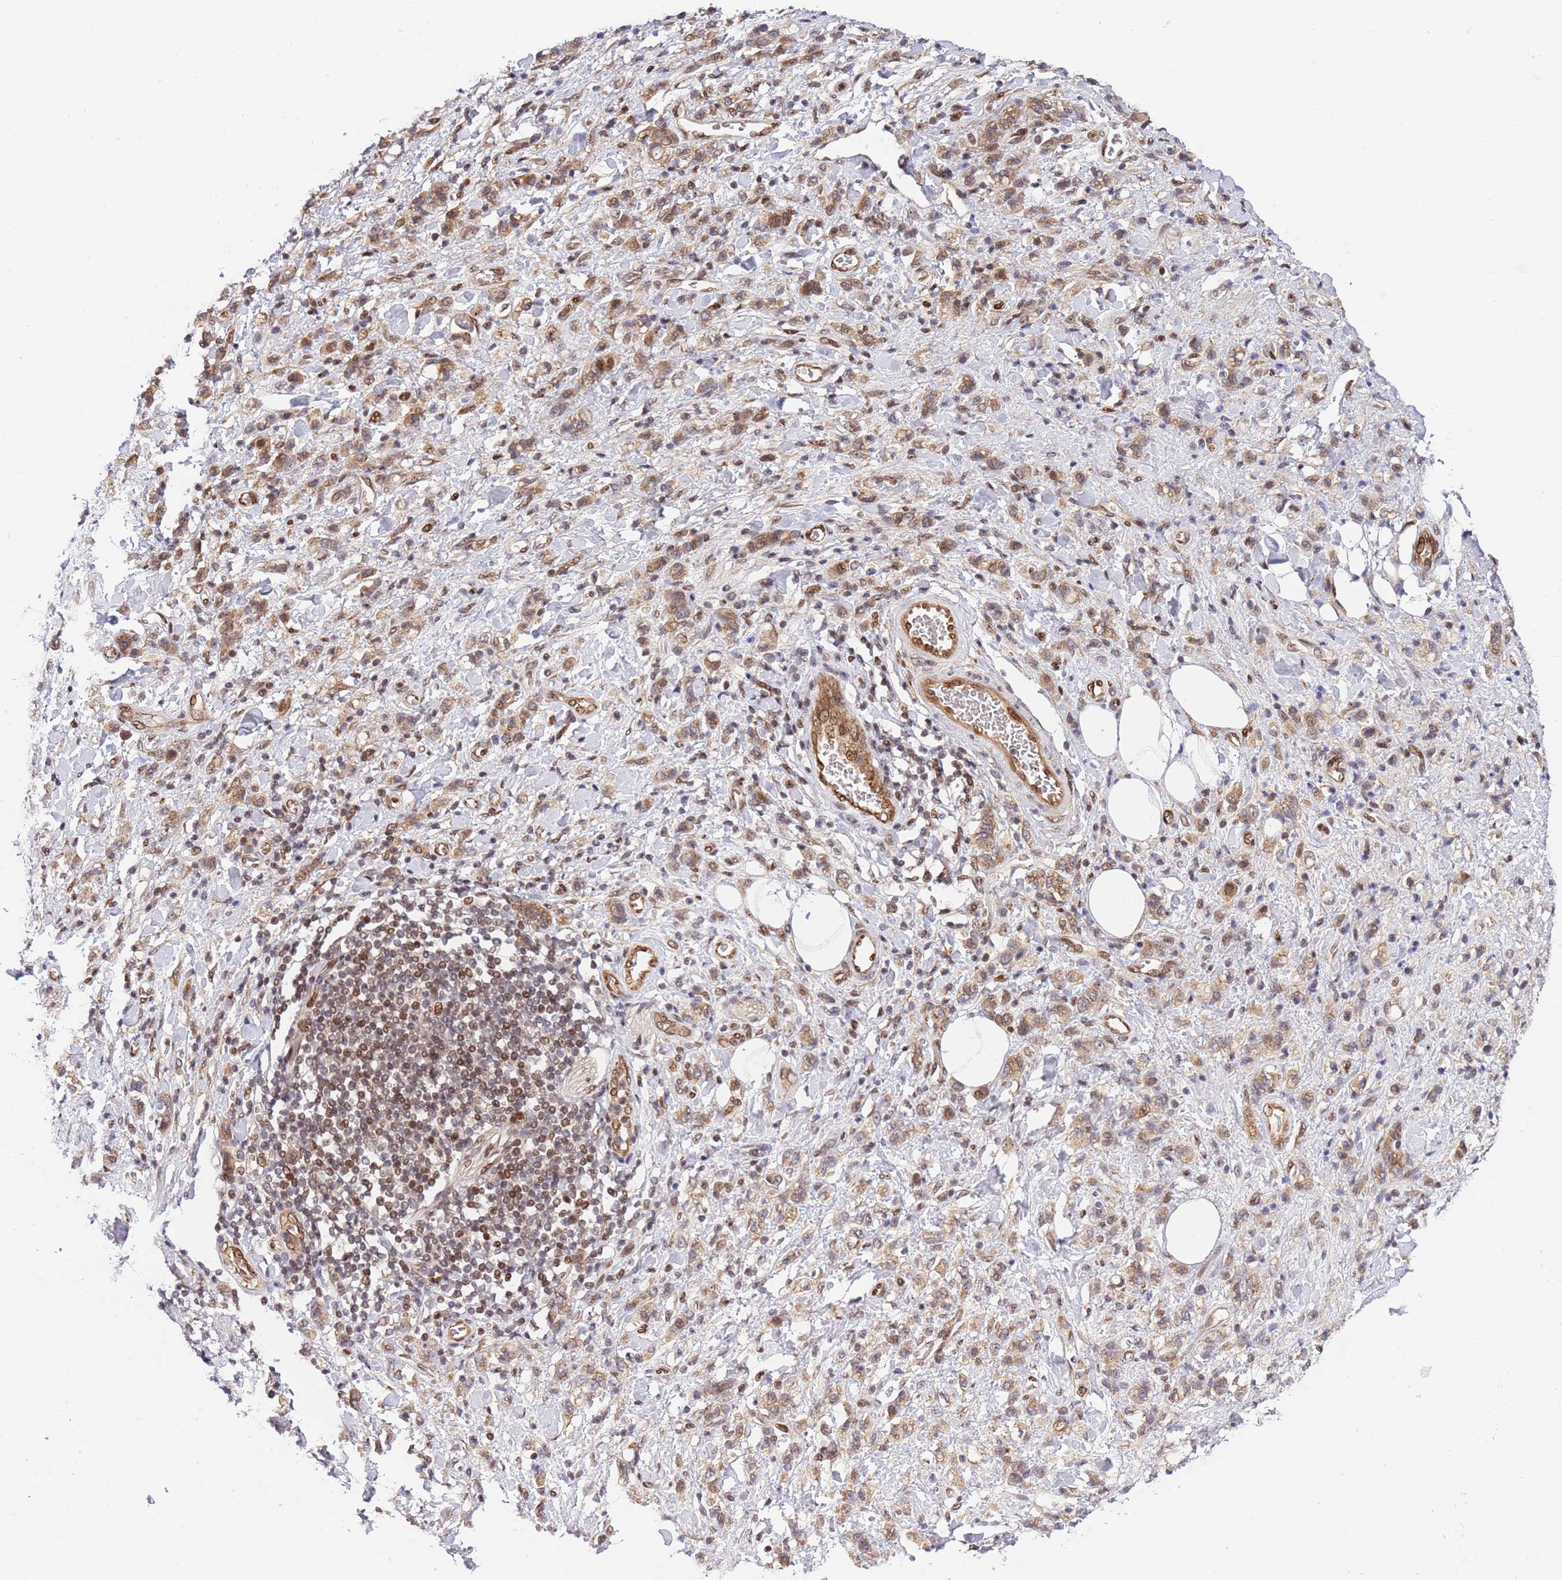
{"staining": {"intensity": "moderate", "quantity": ">75%", "location": "cytoplasmic/membranous,nuclear"}, "tissue": "stomach cancer", "cell_type": "Tumor cells", "image_type": "cancer", "snomed": [{"axis": "morphology", "description": "Adenocarcinoma, NOS"}, {"axis": "topography", "description": "Stomach"}], "caption": "Human stomach adenocarcinoma stained with a protein marker reveals moderate staining in tumor cells.", "gene": "TBX10", "patient": {"sex": "male", "age": 77}}